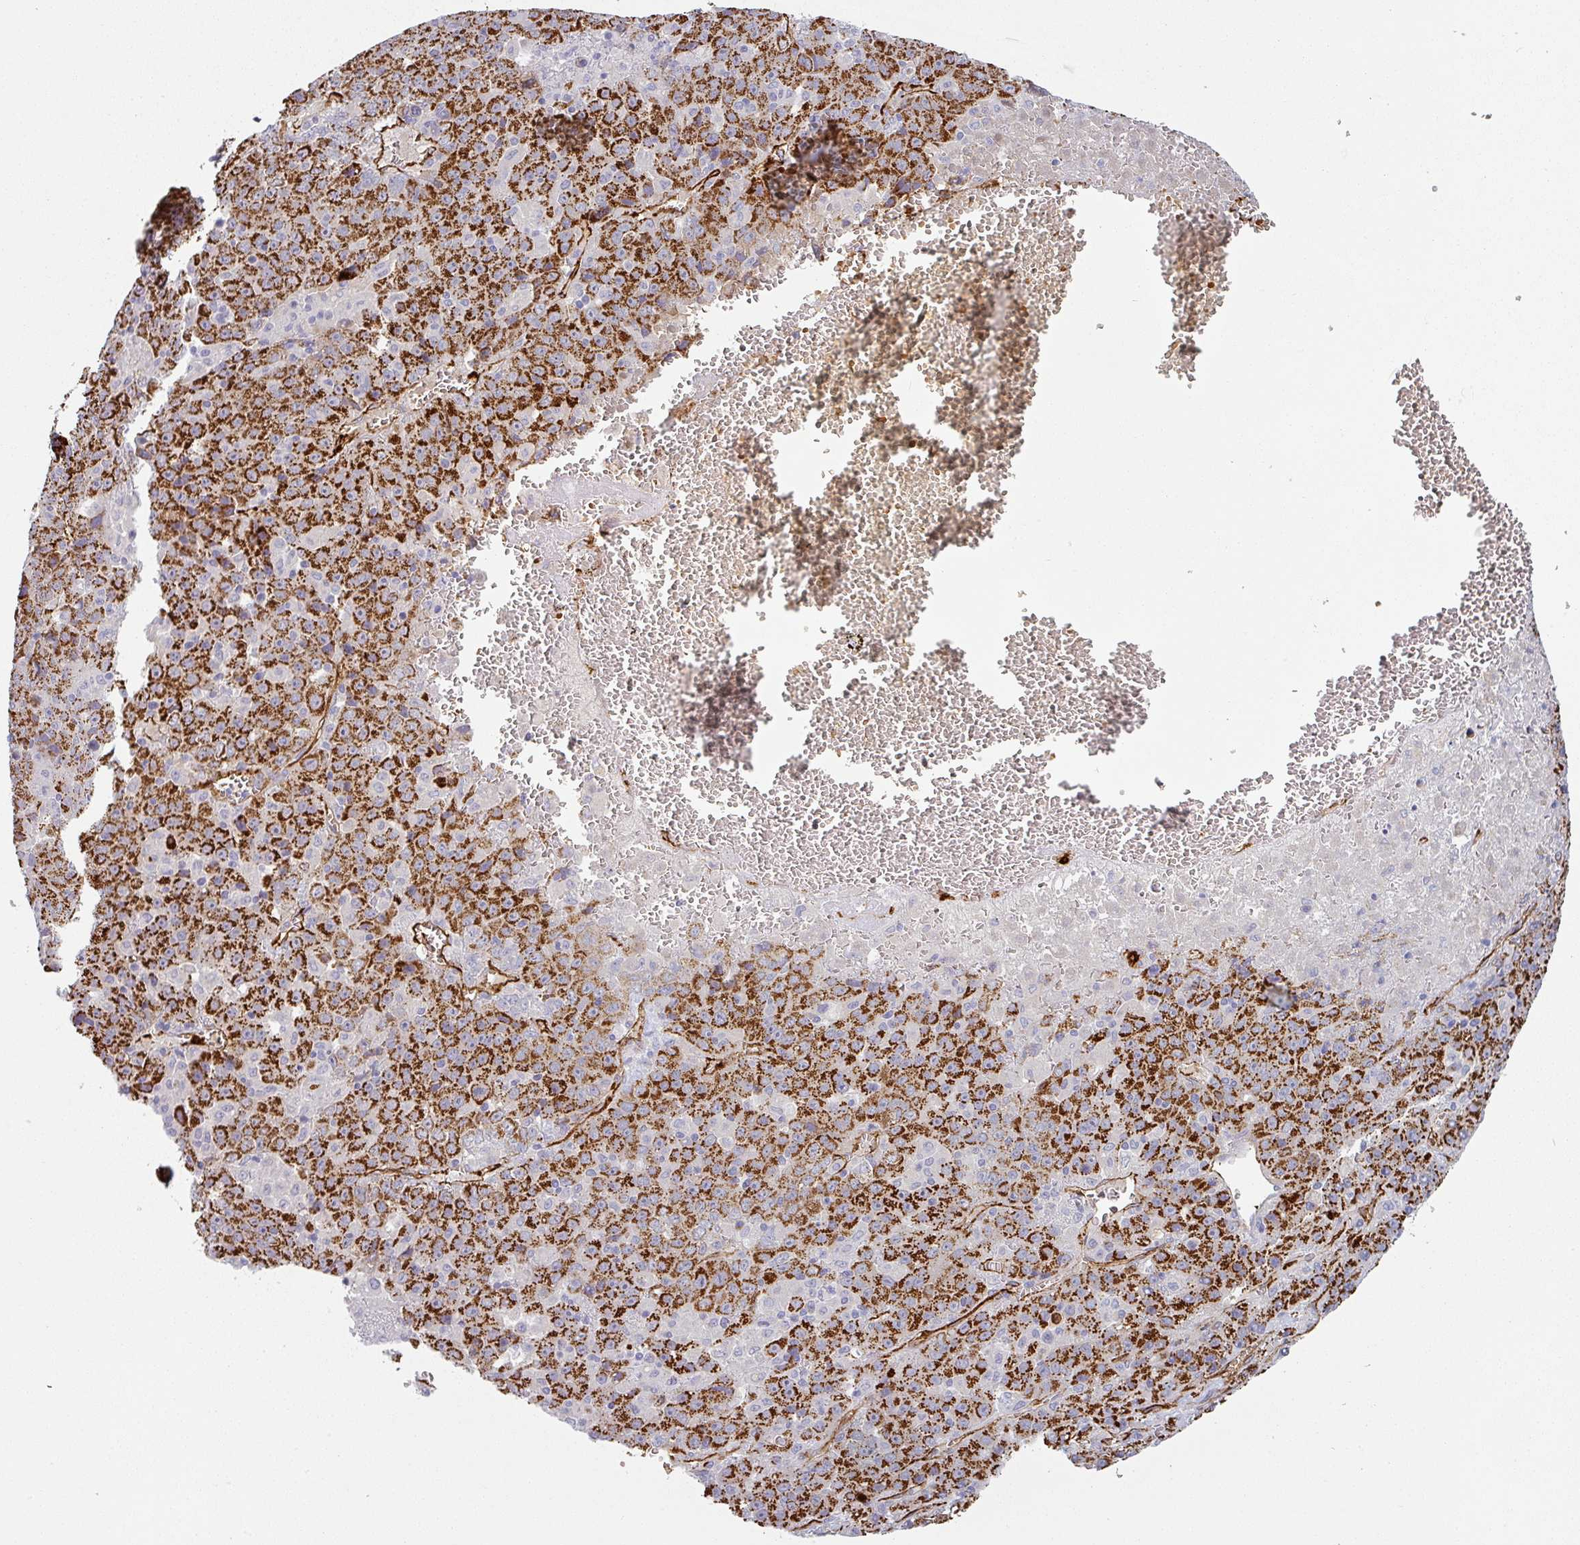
{"staining": {"intensity": "strong", "quantity": ">75%", "location": "cytoplasmic/membranous"}, "tissue": "liver cancer", "cell_type": "Tumor cells", "image_type": "cancer", "snomed": [{"axis": "morphology", "description": "Carcinoma, Hepatocellular, NOS"}, {"axis": "topography", "description": "Liver"}], "caption": "Immunohistochemistry image of neoplastic tissue: liver cancer stained using IHC displays high levels of strong protein expression localized specifically in the cytoplasmic/membranous of tumor cells, appearing as a cytoplasmic/membranous brown color.", "gene": "PRODH2", "patient": {"sex": "female", "age": 53}}